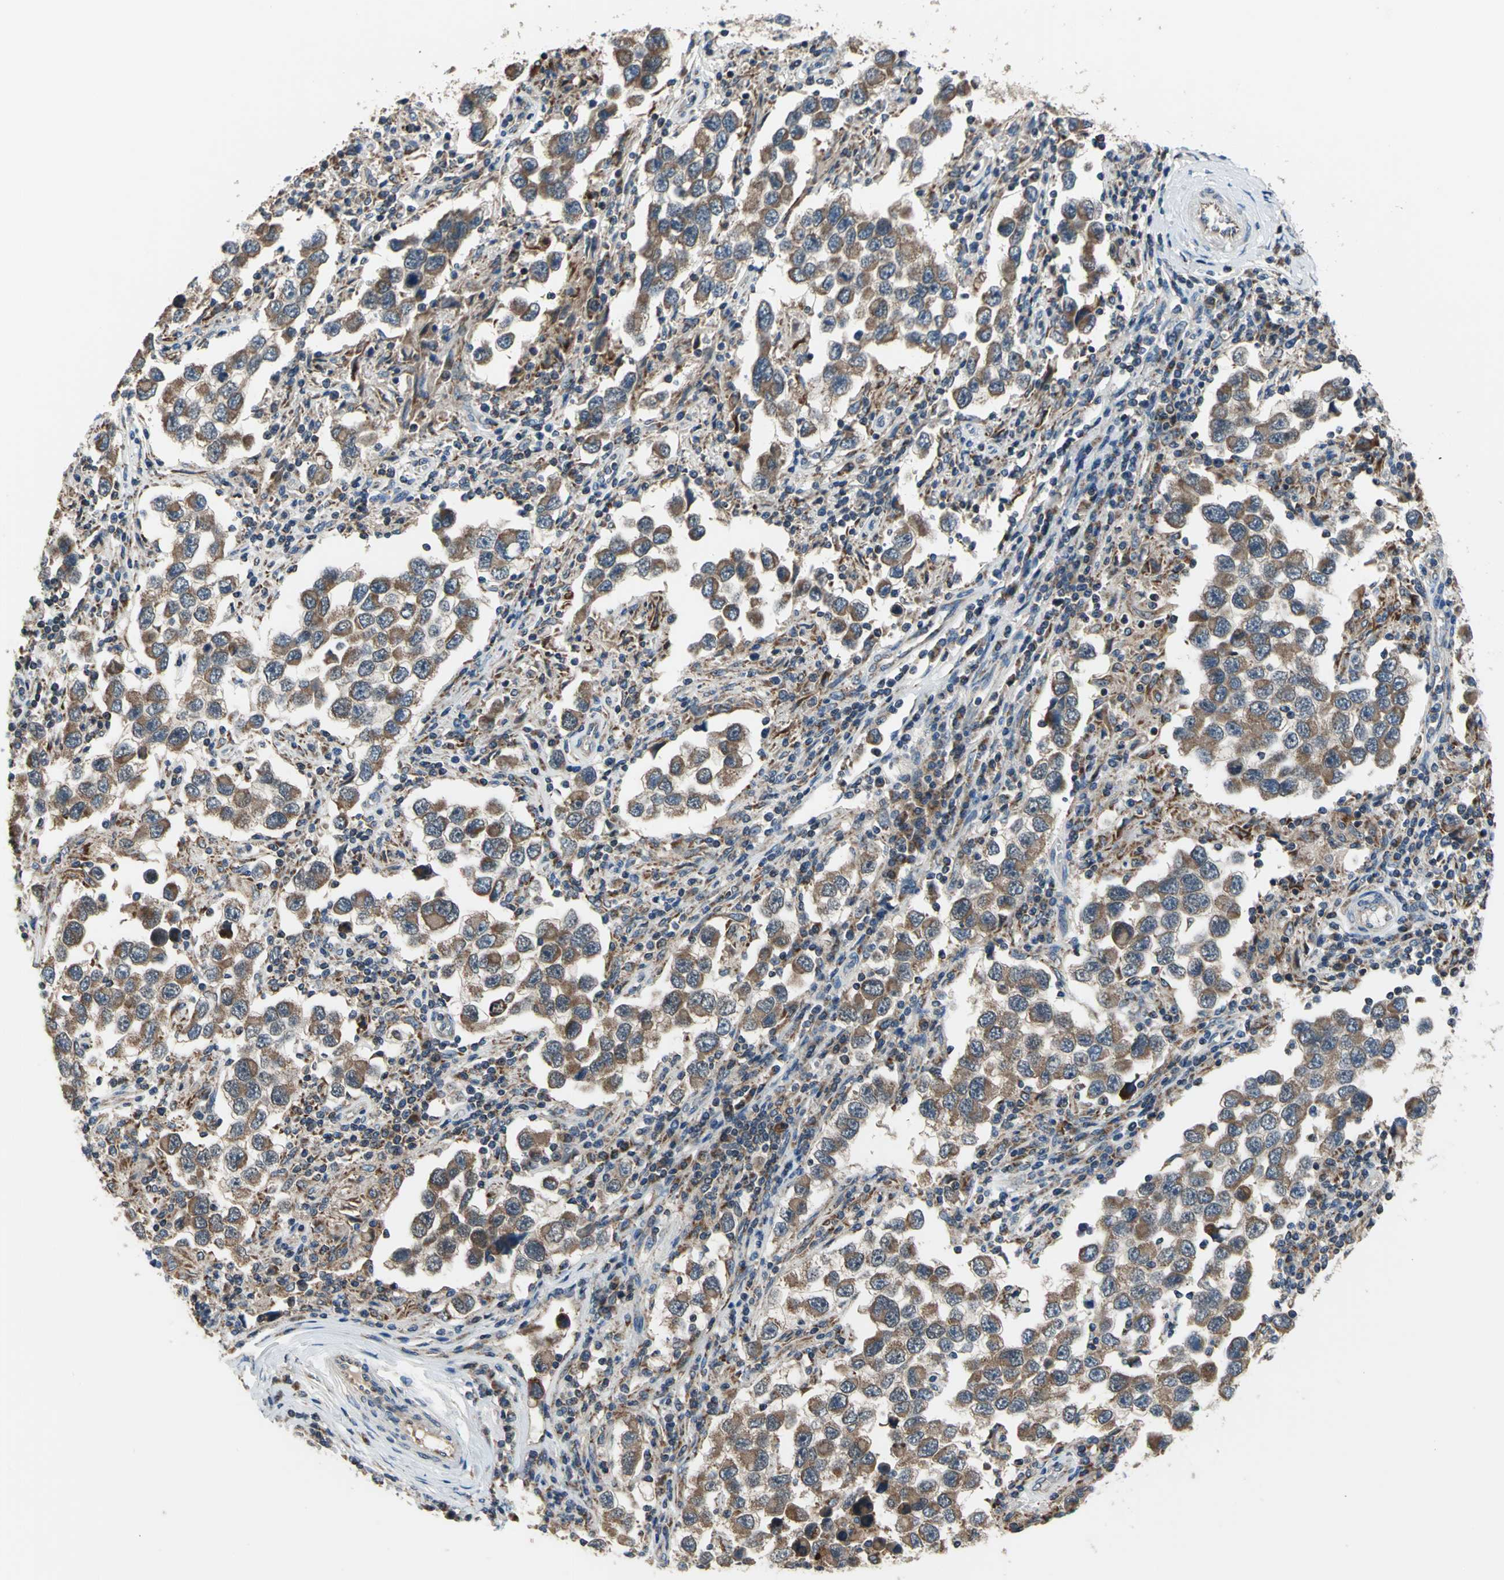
{"staining": {"intensity": "moderate", "quantity": ">75%", "location": "cytoplasmic/membranous"}, "tissue": "testis cancer", "cell_type": "Tumor cells", "image_type": "cancer", "snomed": [{"axis": "morphology", "description": "Carcinoma, Embryonal, NOS"}, {"axis": "topography", "description": "Testis"}], "caption": "Protein expression analysis of testis cancer (embryonal carcinoma) reveals moderate cytoplasmic/membranous positivity in about >75% of tumor cells.", "gene": "TRAK1", "patient": {"sex": "male", "age": 21}}